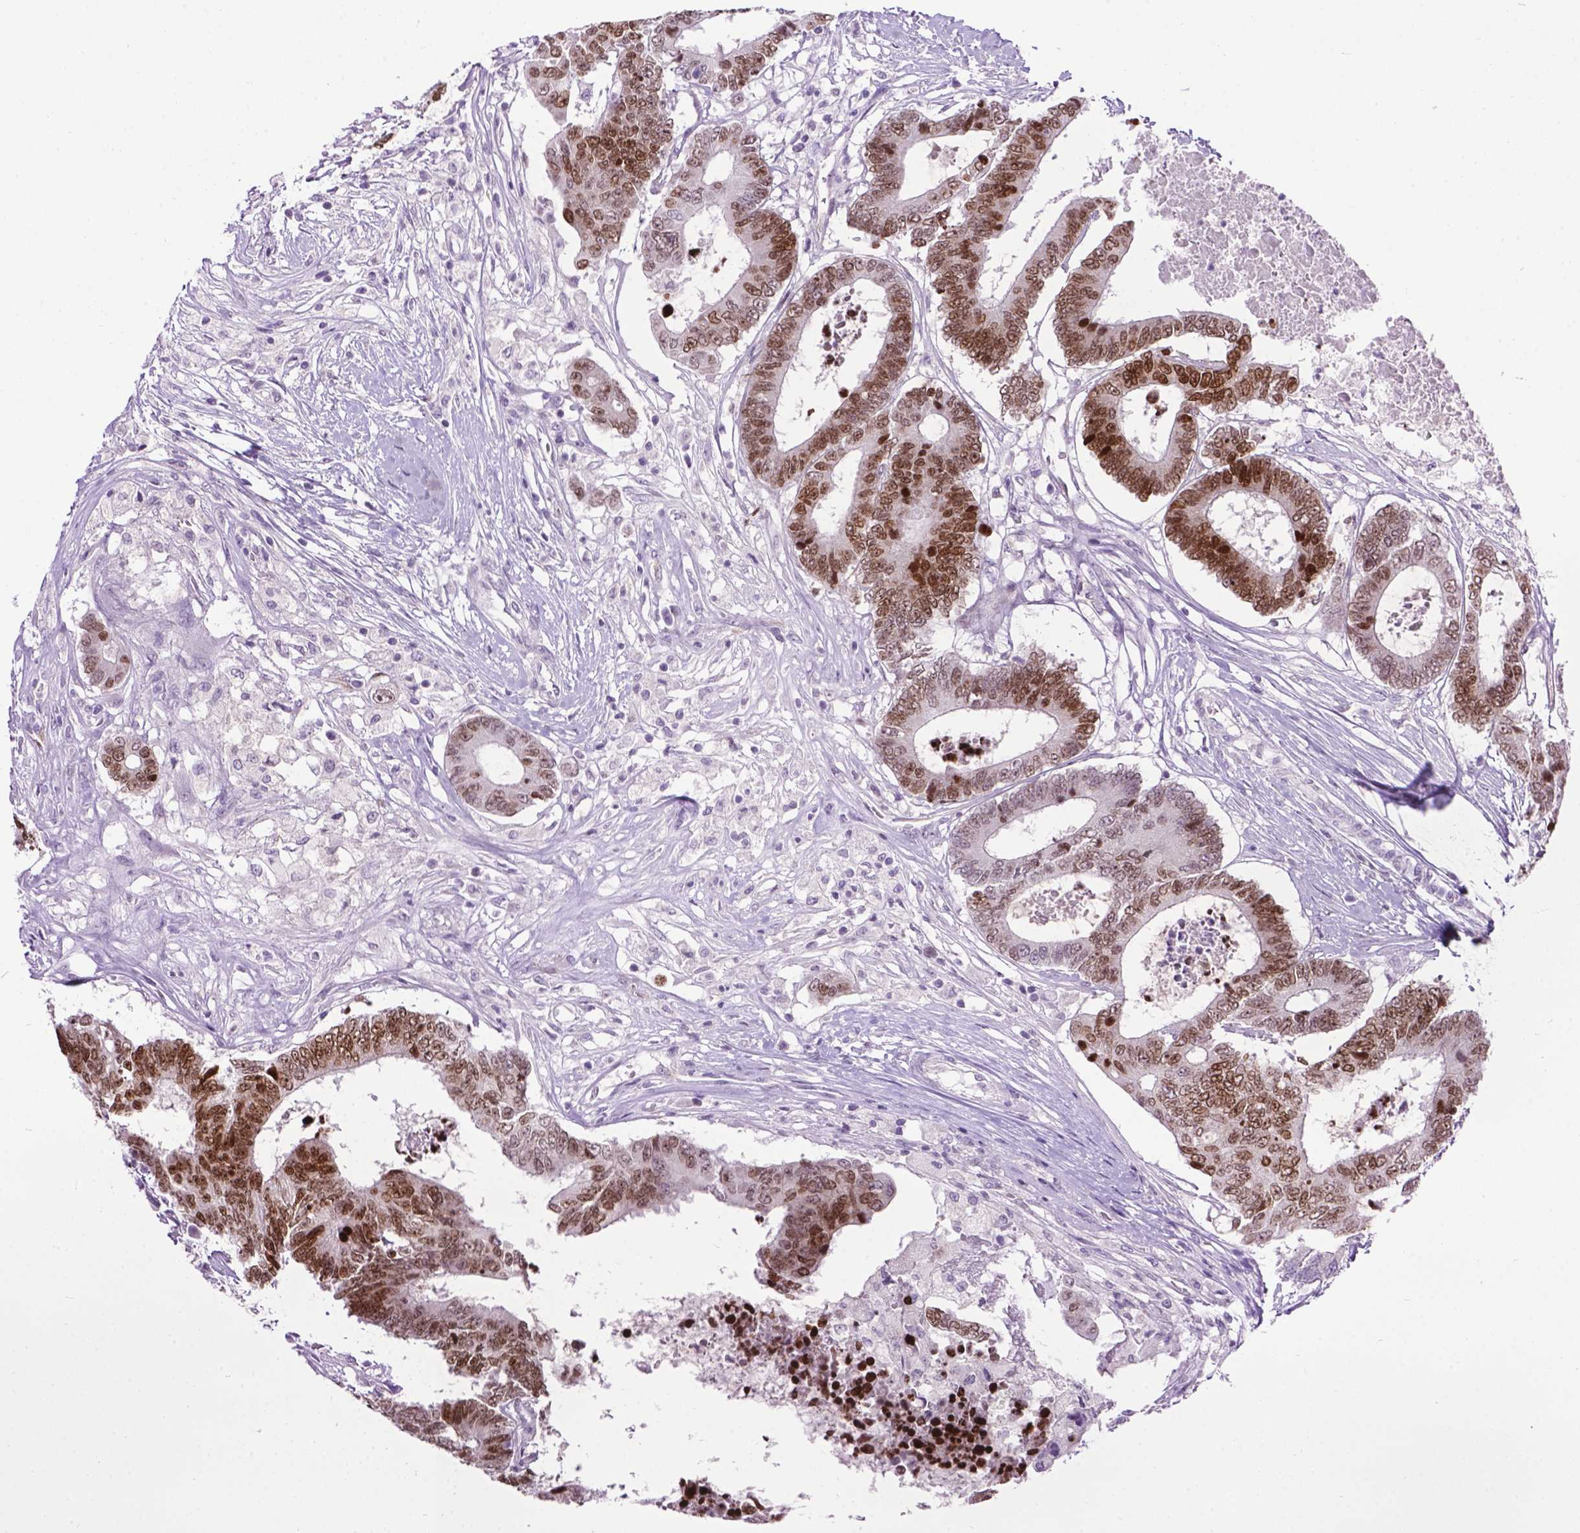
{"staining": {"intensity": "moderate", "quantity": ">75%", "location": "nuclear"}, "tissue": "colorectal cancer", "cell_type": "Tumor cells", "image_type": "cancer", "snomed": [{"axis": "morphology", "description": "Adenocarcinoma, NOS"}, {"axis": "topography", "description": "Colon"}], "caption": "Immunohistochemical staining of human adenocarcinoma (colorectal) shows medium levels of moderate nuclear staining in about >75% of tumor cells.", "gene": "TH", "patient": {"sex": "female", "age": 48}}